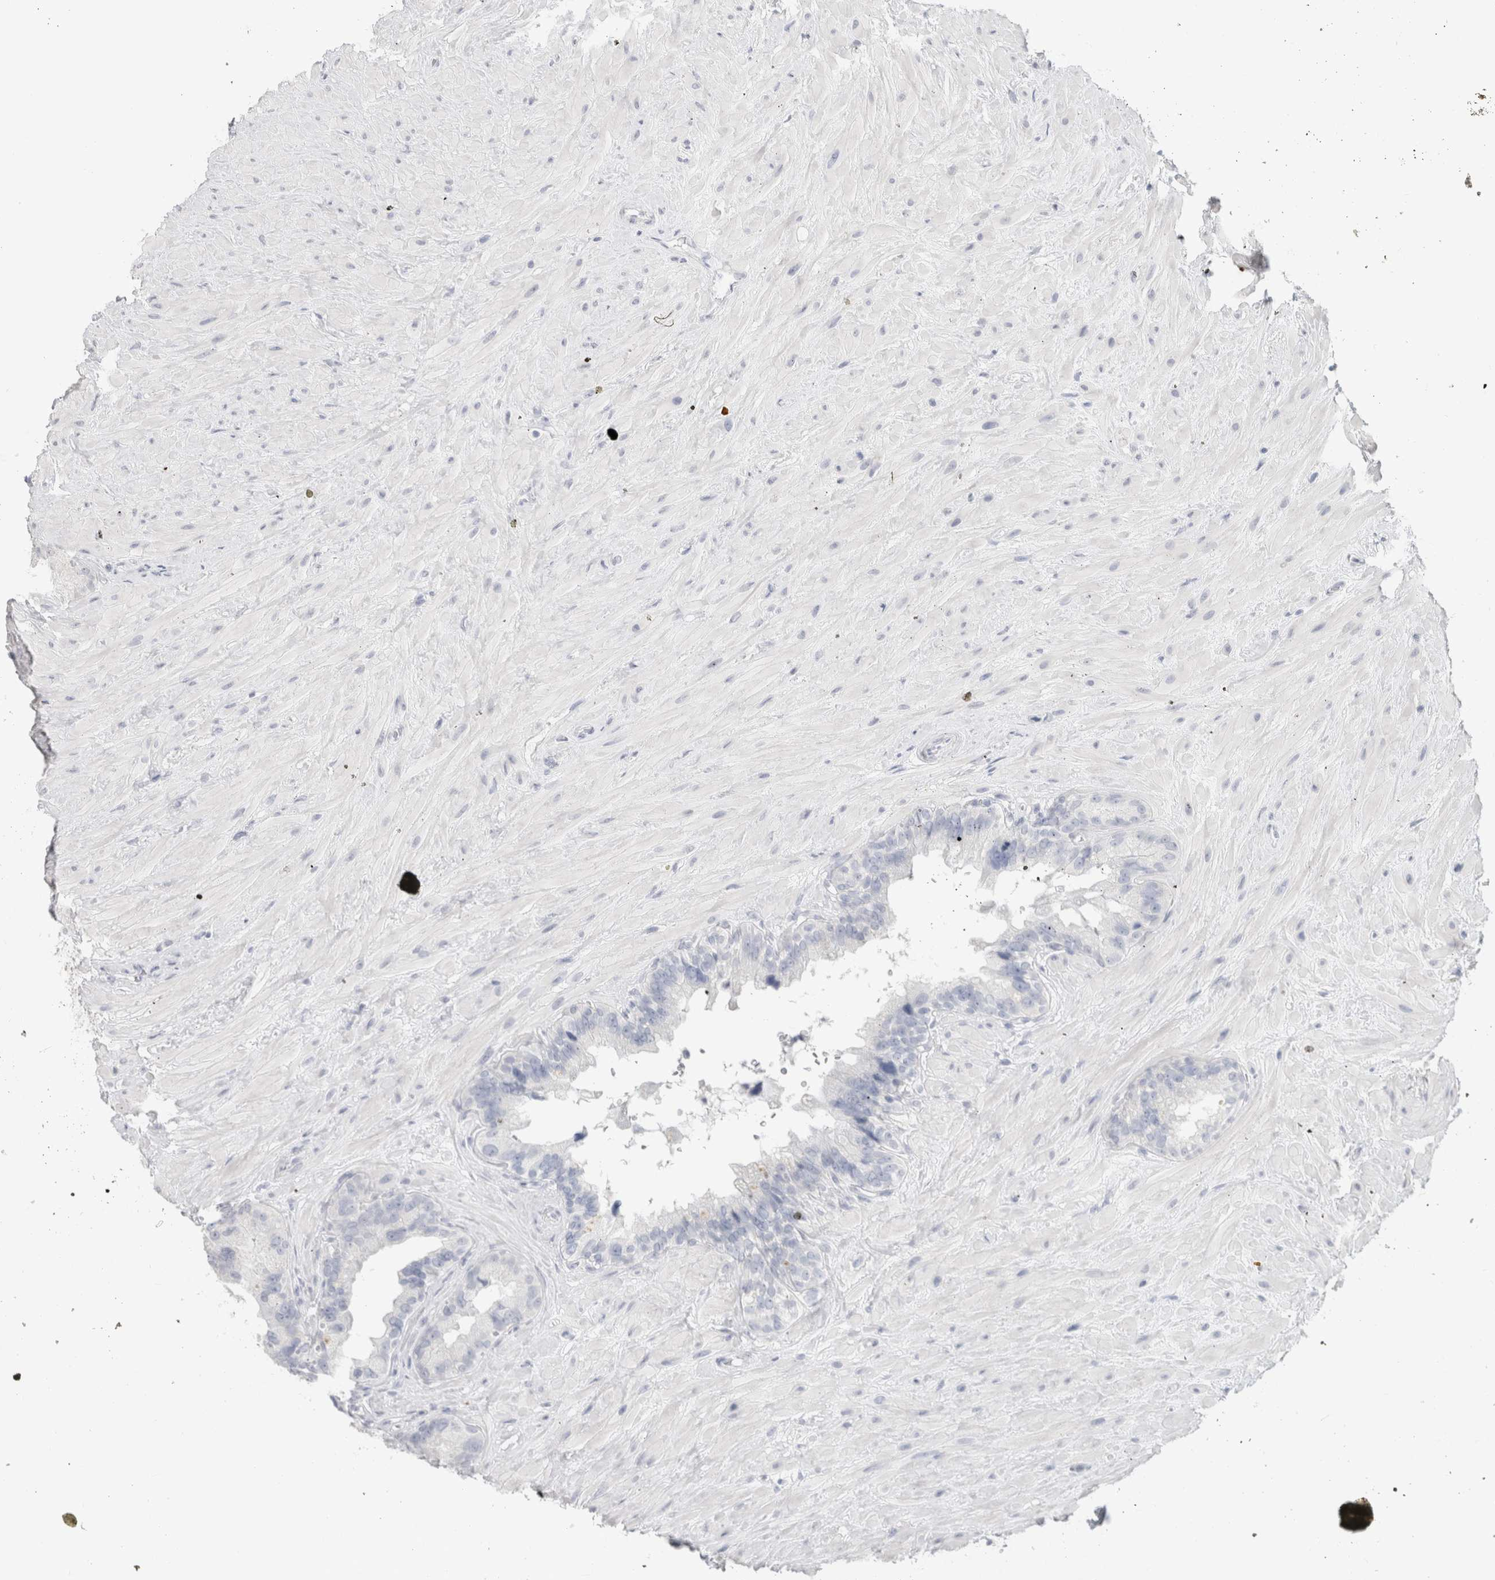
{"staining": {"intensity": "negative", "quantity": "none", "location": "none"}, "tissue": "seminal vesicle", "cell_type": "Glandular cells", "image_type": "normal", "snomed": [{"axis": "morphology", "description": "Normal tissue, NOS"}, {"axis": "topography", "description": "Seminal veicle"}], "caption": "Immunohistochemistry (IHC) of benign human seminal vesicle exhibits no positivity in glandular cells.", "gene": "SLC6A1", "patient": {"sex": "male", "age": 80}}